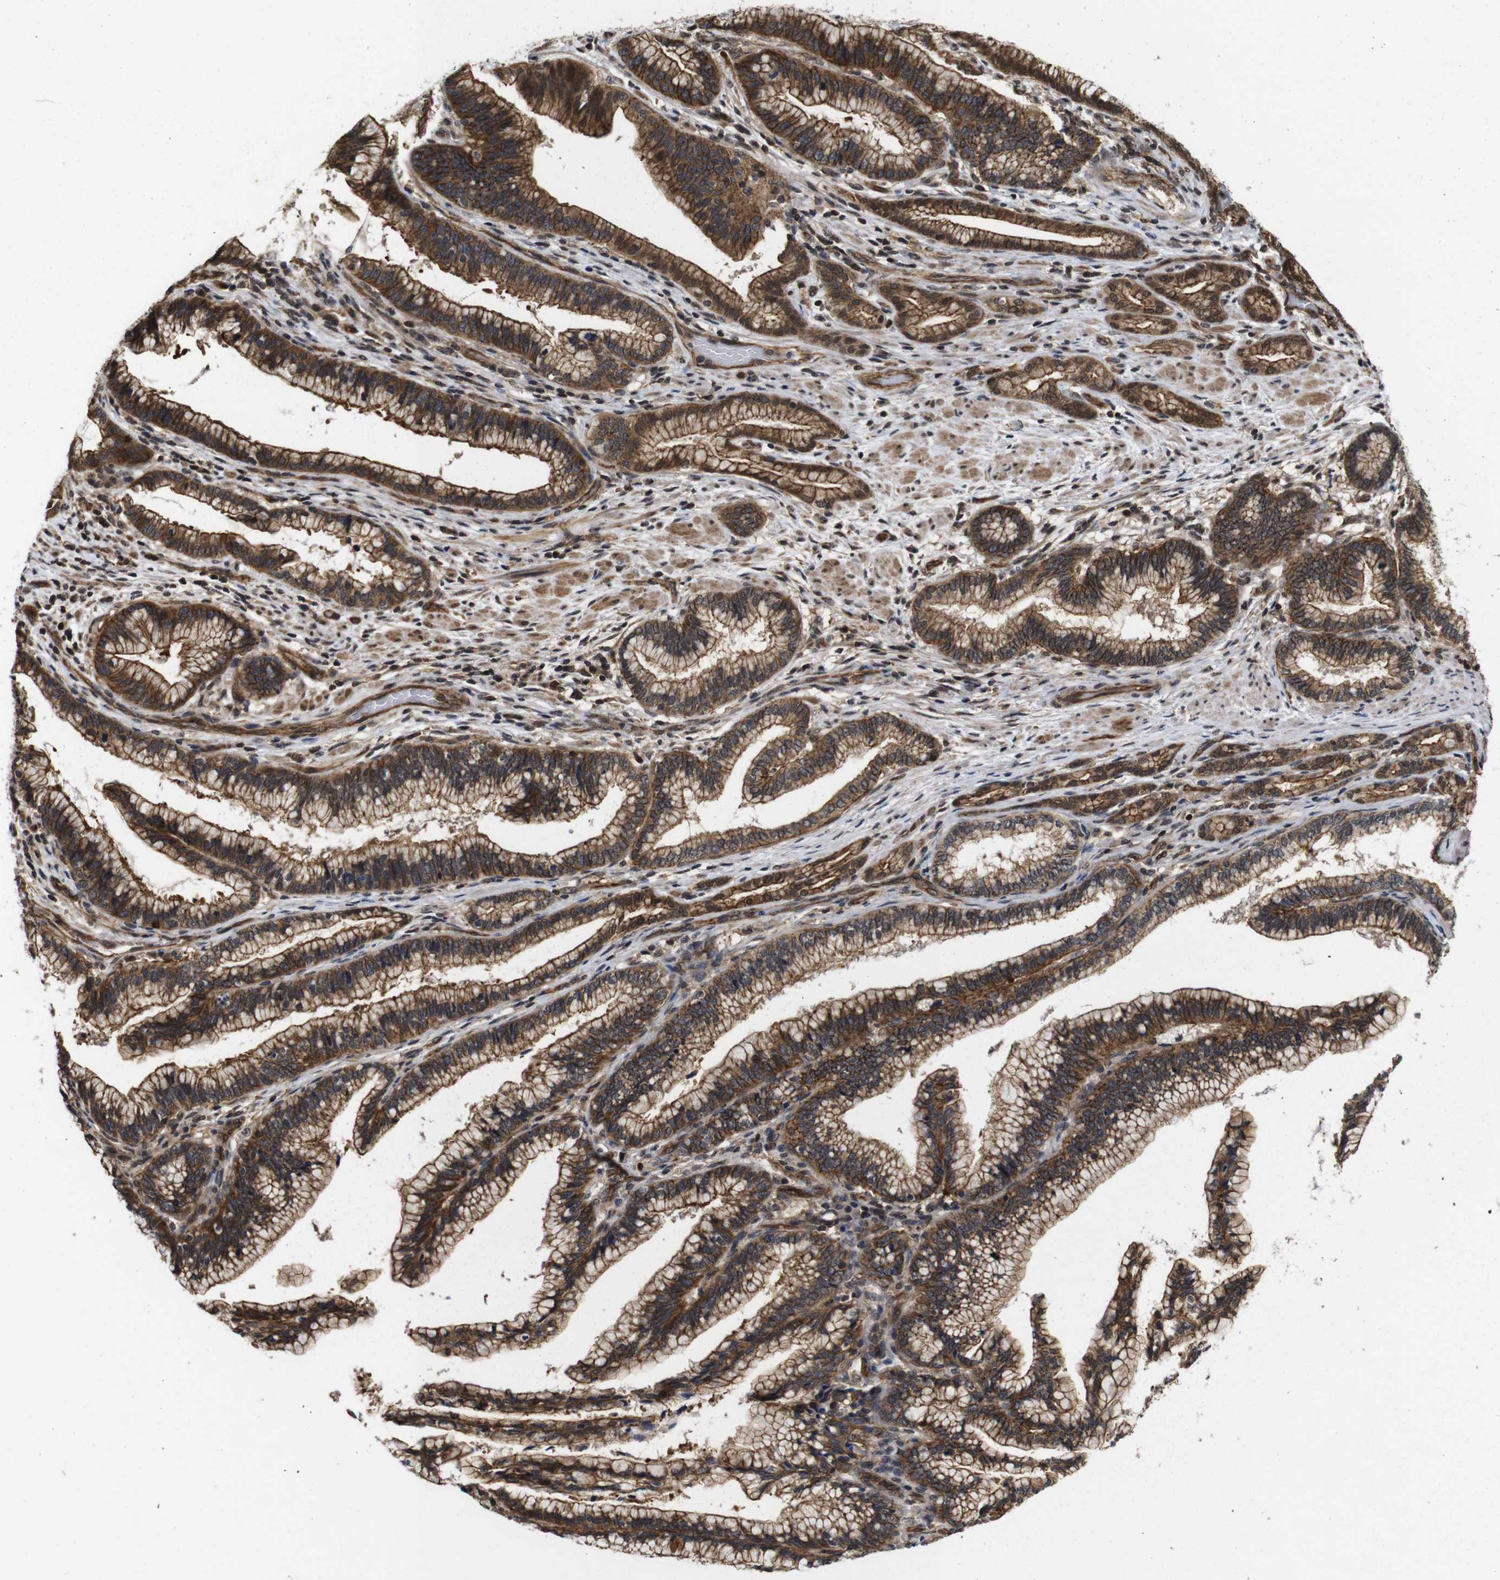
{"staining": {"intensity": "strong", "quantity": ">75%", "location": "cytoplasmic/membranous"}, "tissue": "pancreatic cancer", "cell_type": "Tumor cells", "image_type": "cancer", "snomed": [{"axis": "morphology", "description": "Adenocarcinoma, NOS"}, {"axis": "topography", "description": "Pancreas"}], "caption": "IHC staining of pancreatic adenocarcinoma, which shows high levels of strong cytoplasmic/membranous positivity in about >75% of tumor cells indicating strong cytoplasmic/membranous protein positivity. The staining was performed using DAB (3,3'-diaminobenzidine) (brown) for protein detection and nuclei were counterstained in hematoxylin (blue).", "gene": "NANOS1", "patient": {"sex": "female", "age": 64}}